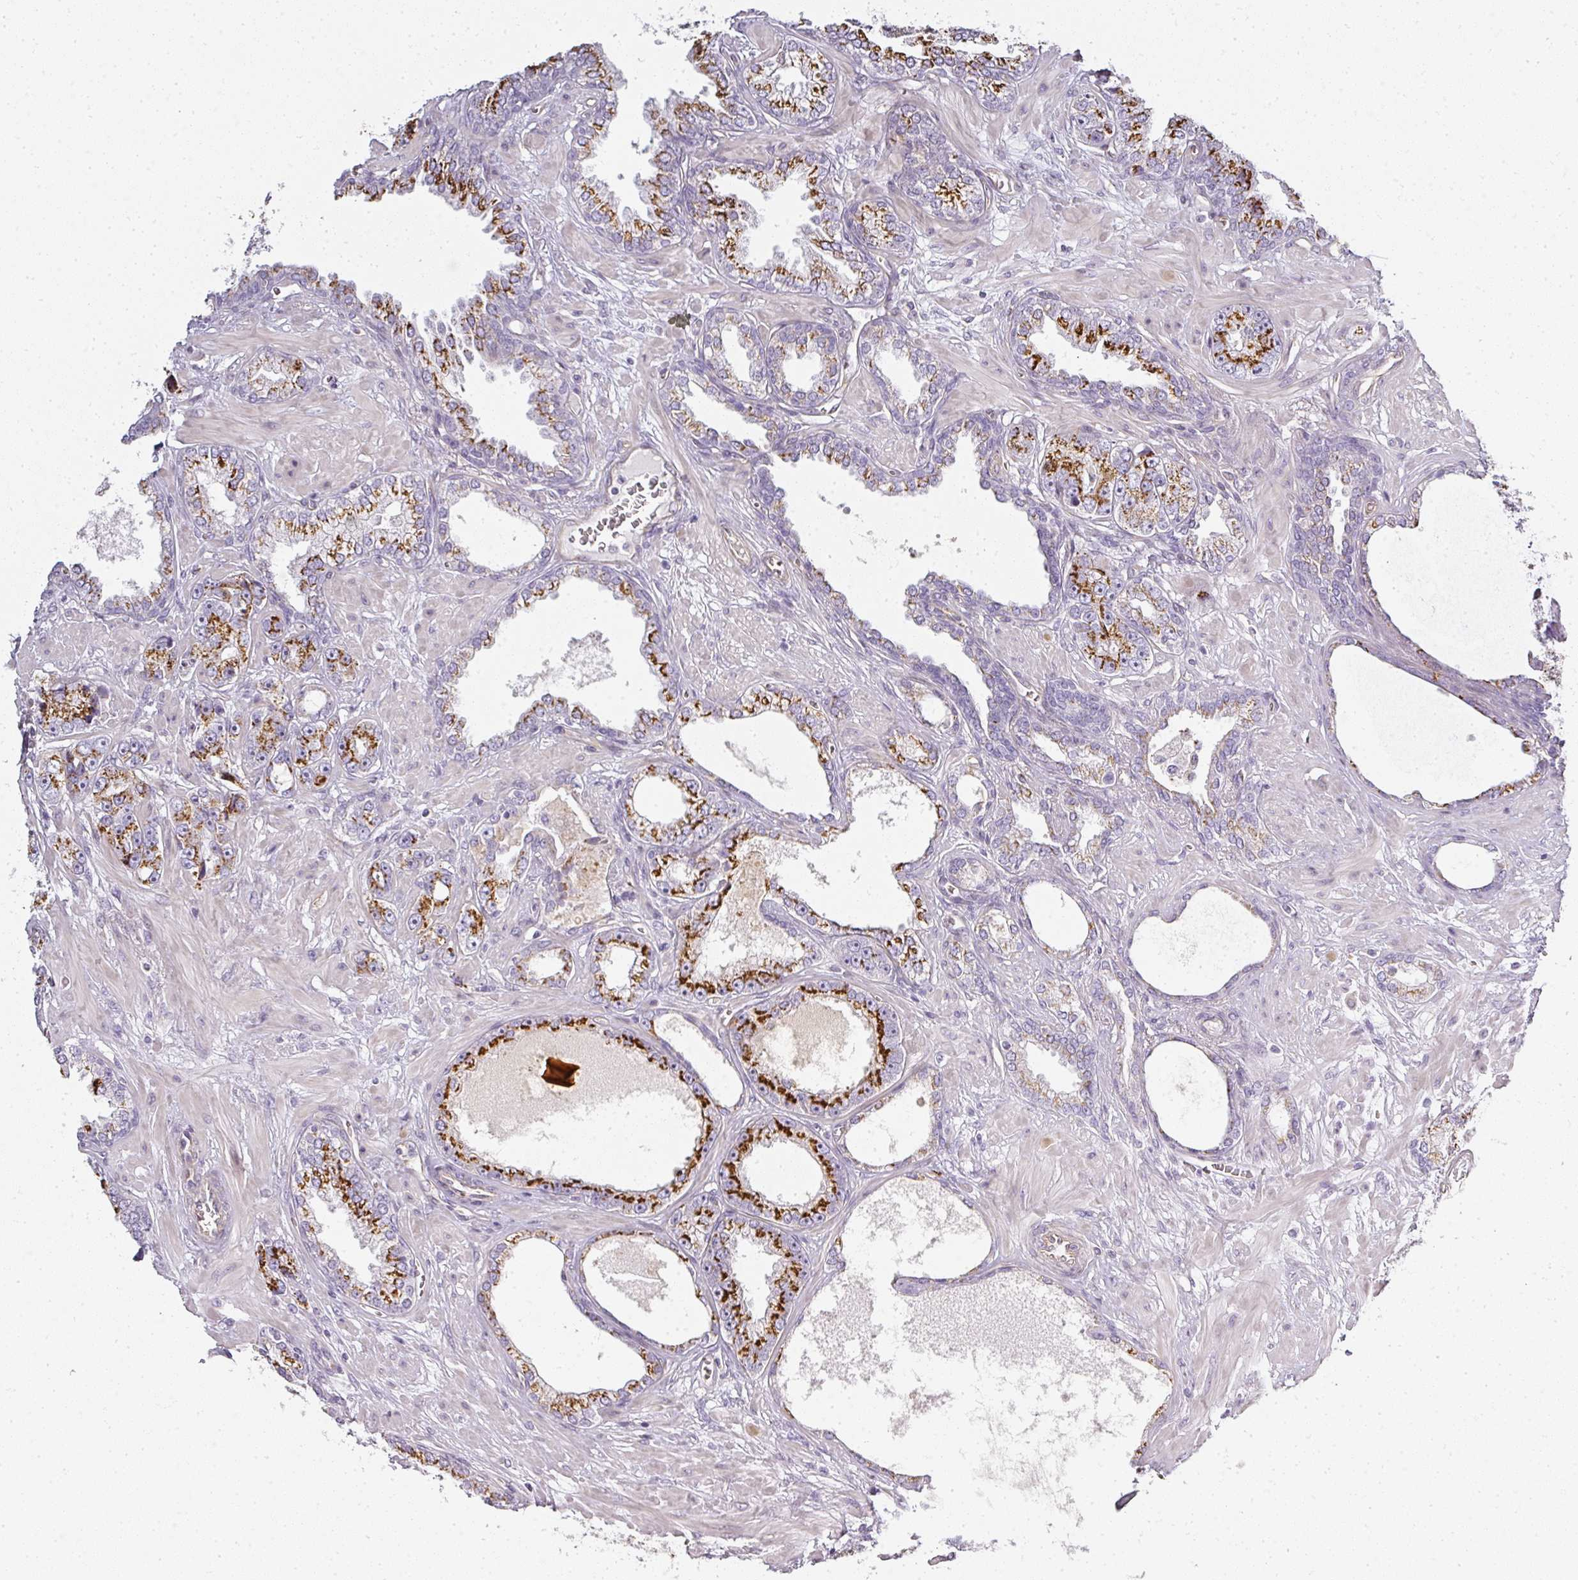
{"staining": {"intensity": "strong", "quantity": "25%-75%", "location": "cytoplasmic/membranous"}, "tissue": "prostate cancer", "cell_type": "Tumor cells", "image_type": "cancer", "snomed": [{"axis": "morphology", "description": "Adenocarcinoma, High grade"}, {"axis": "topography", "description": "Prostate"}], "caption": "Prostate cancer (adenocarcinoma (high-grade)) tissue shows strong cytoplasmic/membranous positivity in about 25%-75% of tumor cells (DAB IHC, brown staining for protein, blue staining for nuclei).", "gene": "ATP8B2", "patient": {"sex": "male", "age": 71}}